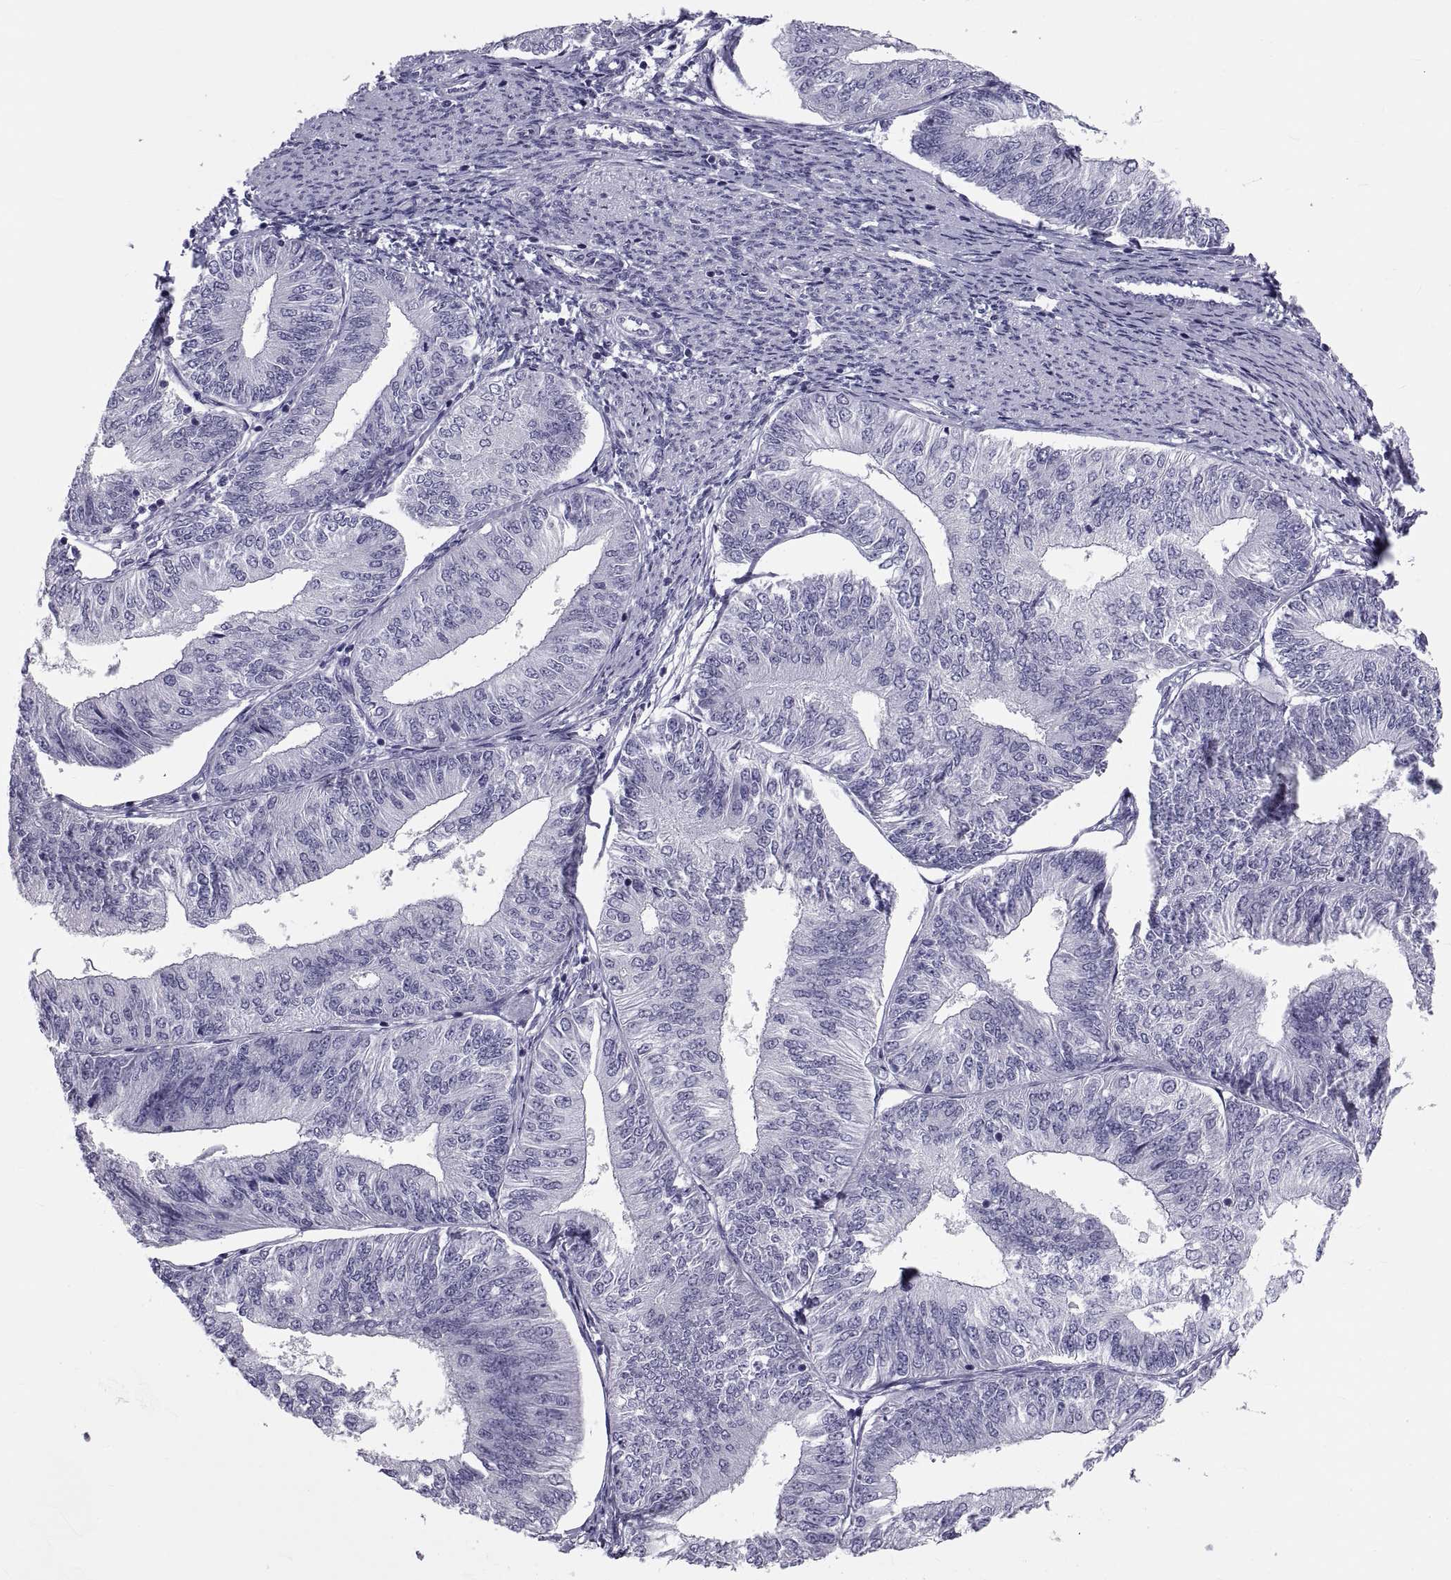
{"staining": {"intensity": "negative", "quantity": "none", "location": "none"}, "tissue": "endometrial cancer", "cell_type": "Tumor cells", "image_type": "cancer", "snomed": [{"axis": "morphology", "description": "Adenocarcinoma, NOS"}, {"axis": "topography", "description": "Endometrium"}], "caption": "Tumor cells show no significant expression in endometrial cancer. (Stains: DAB immunohistochemistry with hematoxylin counter stain, Microscopy: brightfield microscopy at high magnification).", "gene": "DEFB129", "patient": {"sex": "female", "age": 58}}